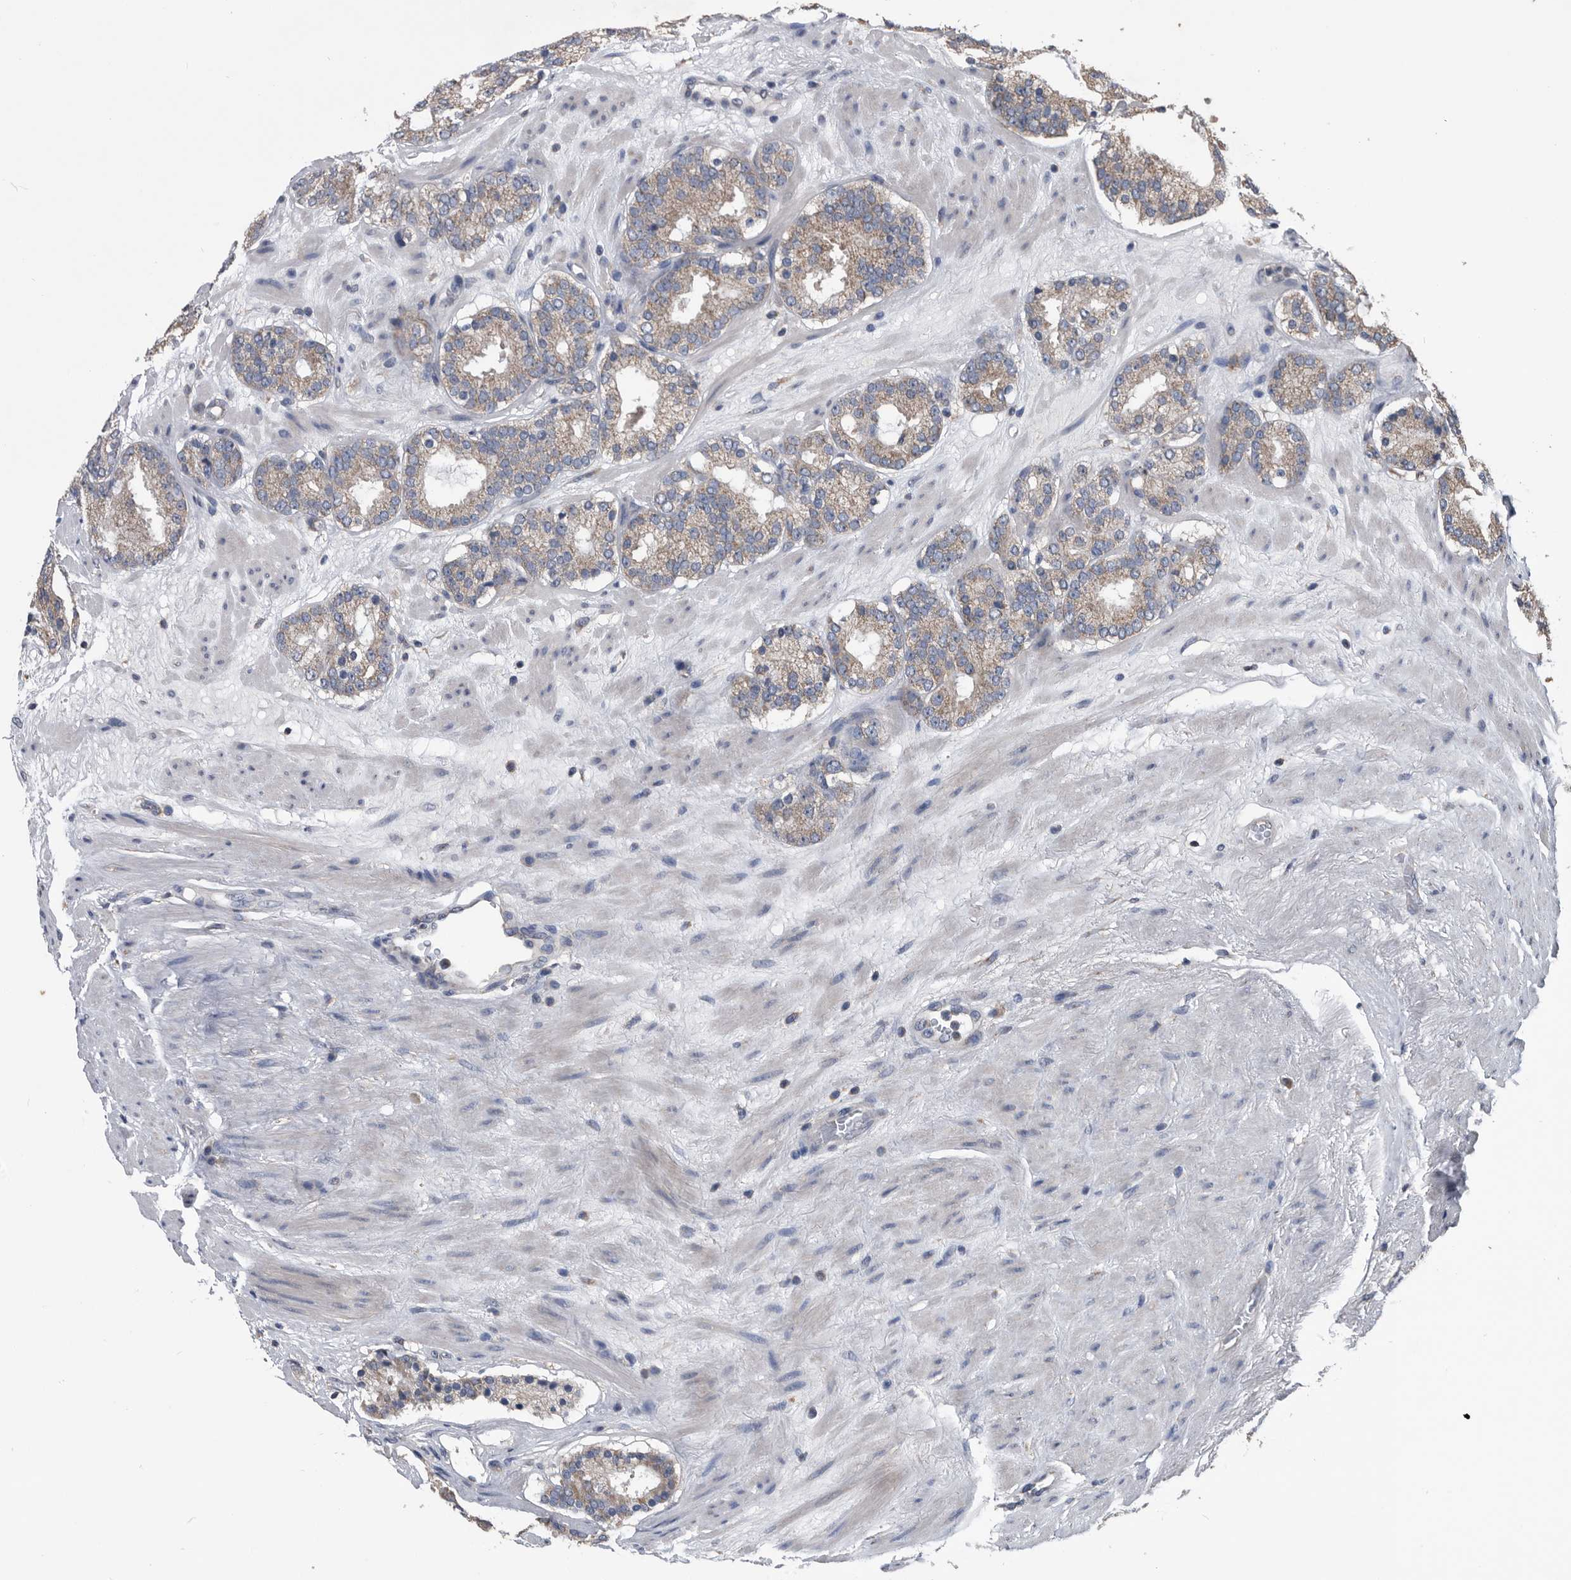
{"staining": {"intensity": "weak", "quantity": ">75%", "location": "cytoplasmic/membranous"}, "tissue": "prostate cancer", "cell_type": "Tumor cells", "image_type": "cancer", "snomed": [{"axis": "morphology", "description": "Adenocarcinoma, Low grade"}, {"axis": "topography", "description": "Prostate"}], "caption": "Weak cytoplasmic/membranous staining for a protein is seen in about >75% of tumor cells of prostate cancer (adenocarcinoma (low-grade)) using immunohistochemistry (IHC).", "gene": "NRBP1", "patient": {"sex": "male", "age": 69}}